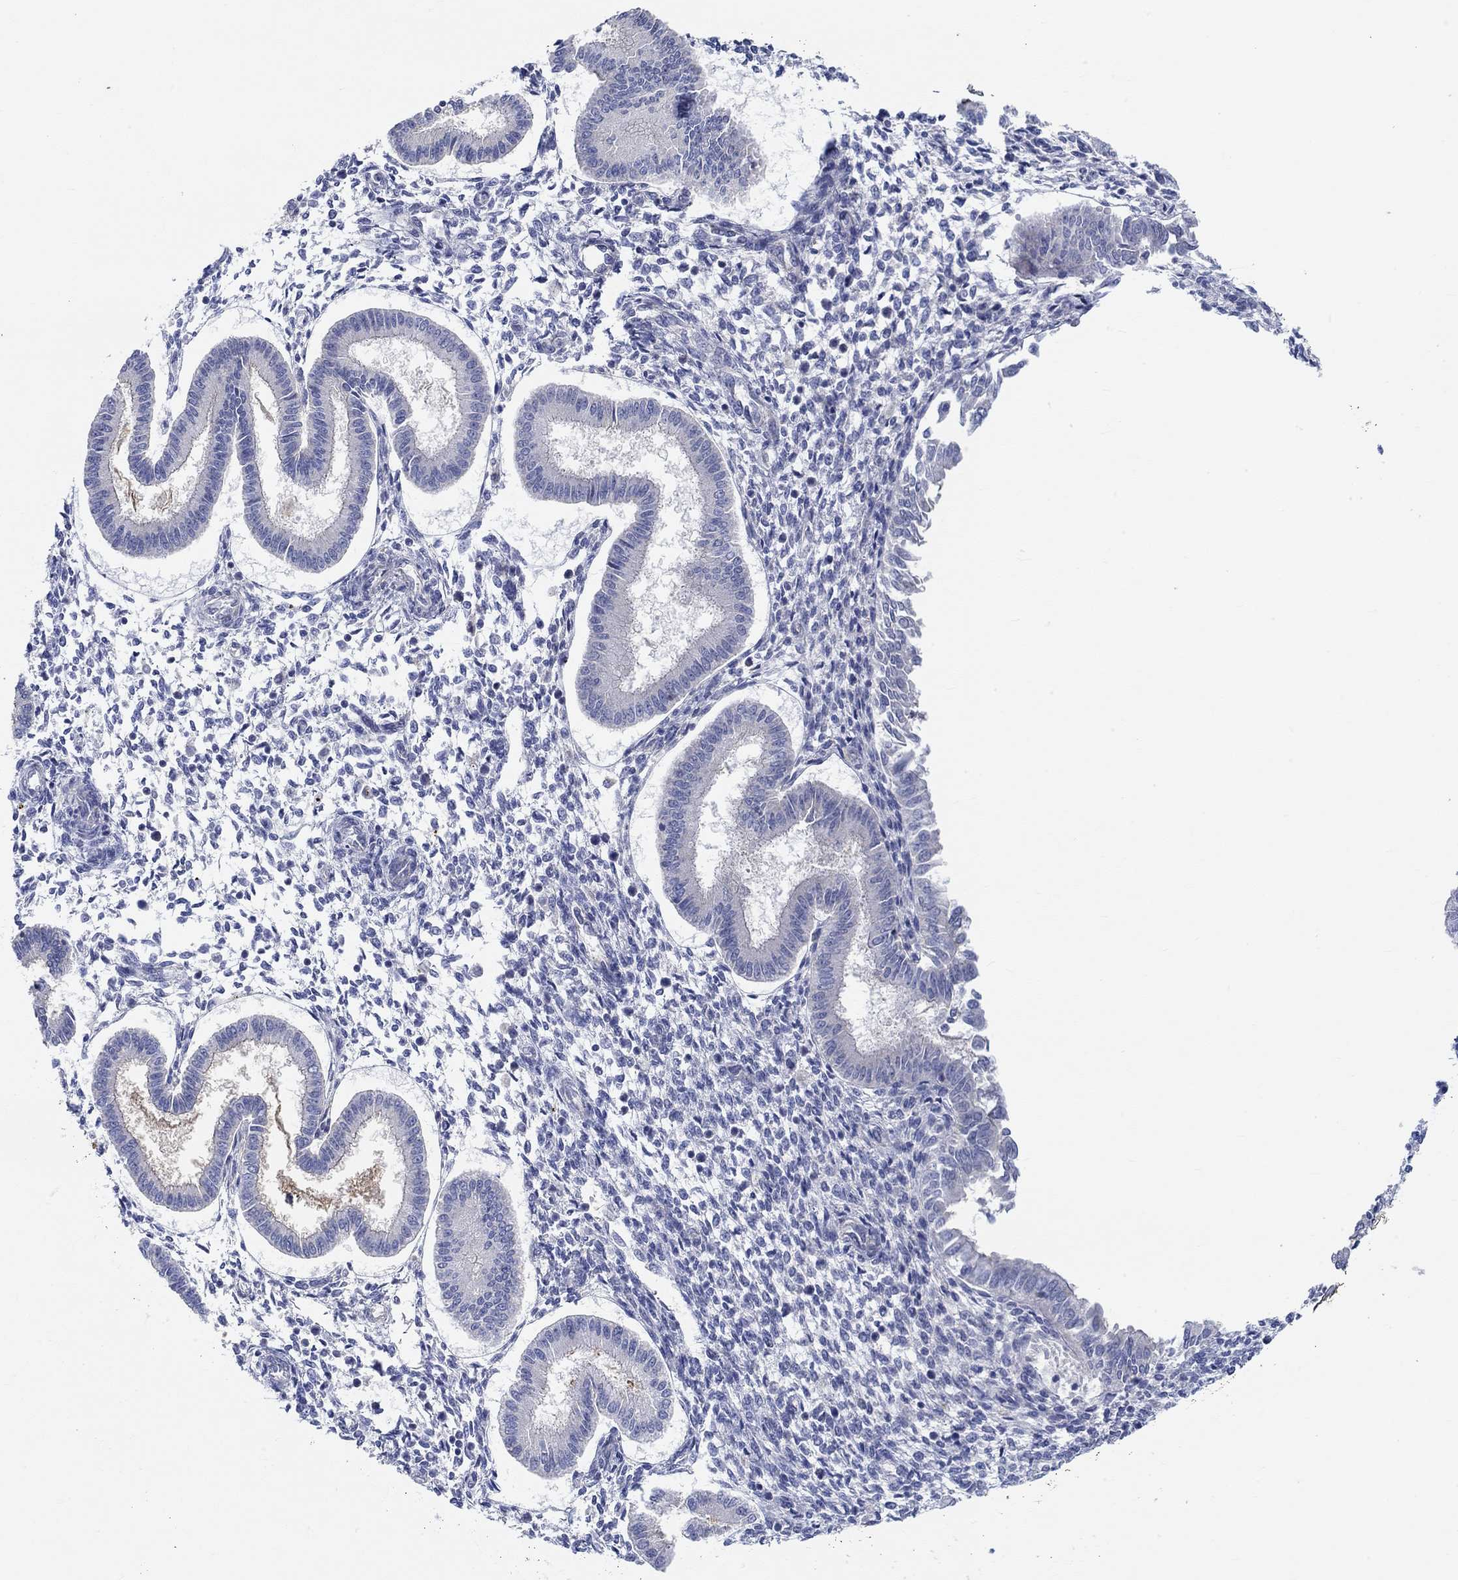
{"staining": {"intensity": "negative", "quantity": "none", "location": "none"}, "tissue": "endometrium", "cell_type": "Cells in endometrial stroma", "image_type": "normal", "snomed": [{"axis": "morphology", "description": "Normal tissue, NOS"}, {"axis": "topography", "description": "Endometrium"}], "caption": "IHC of normal endometrium shows no expression in cells in endometrial stroma.", "gene": "NAV3", "patient": {"sex": "female", "age": 43}}